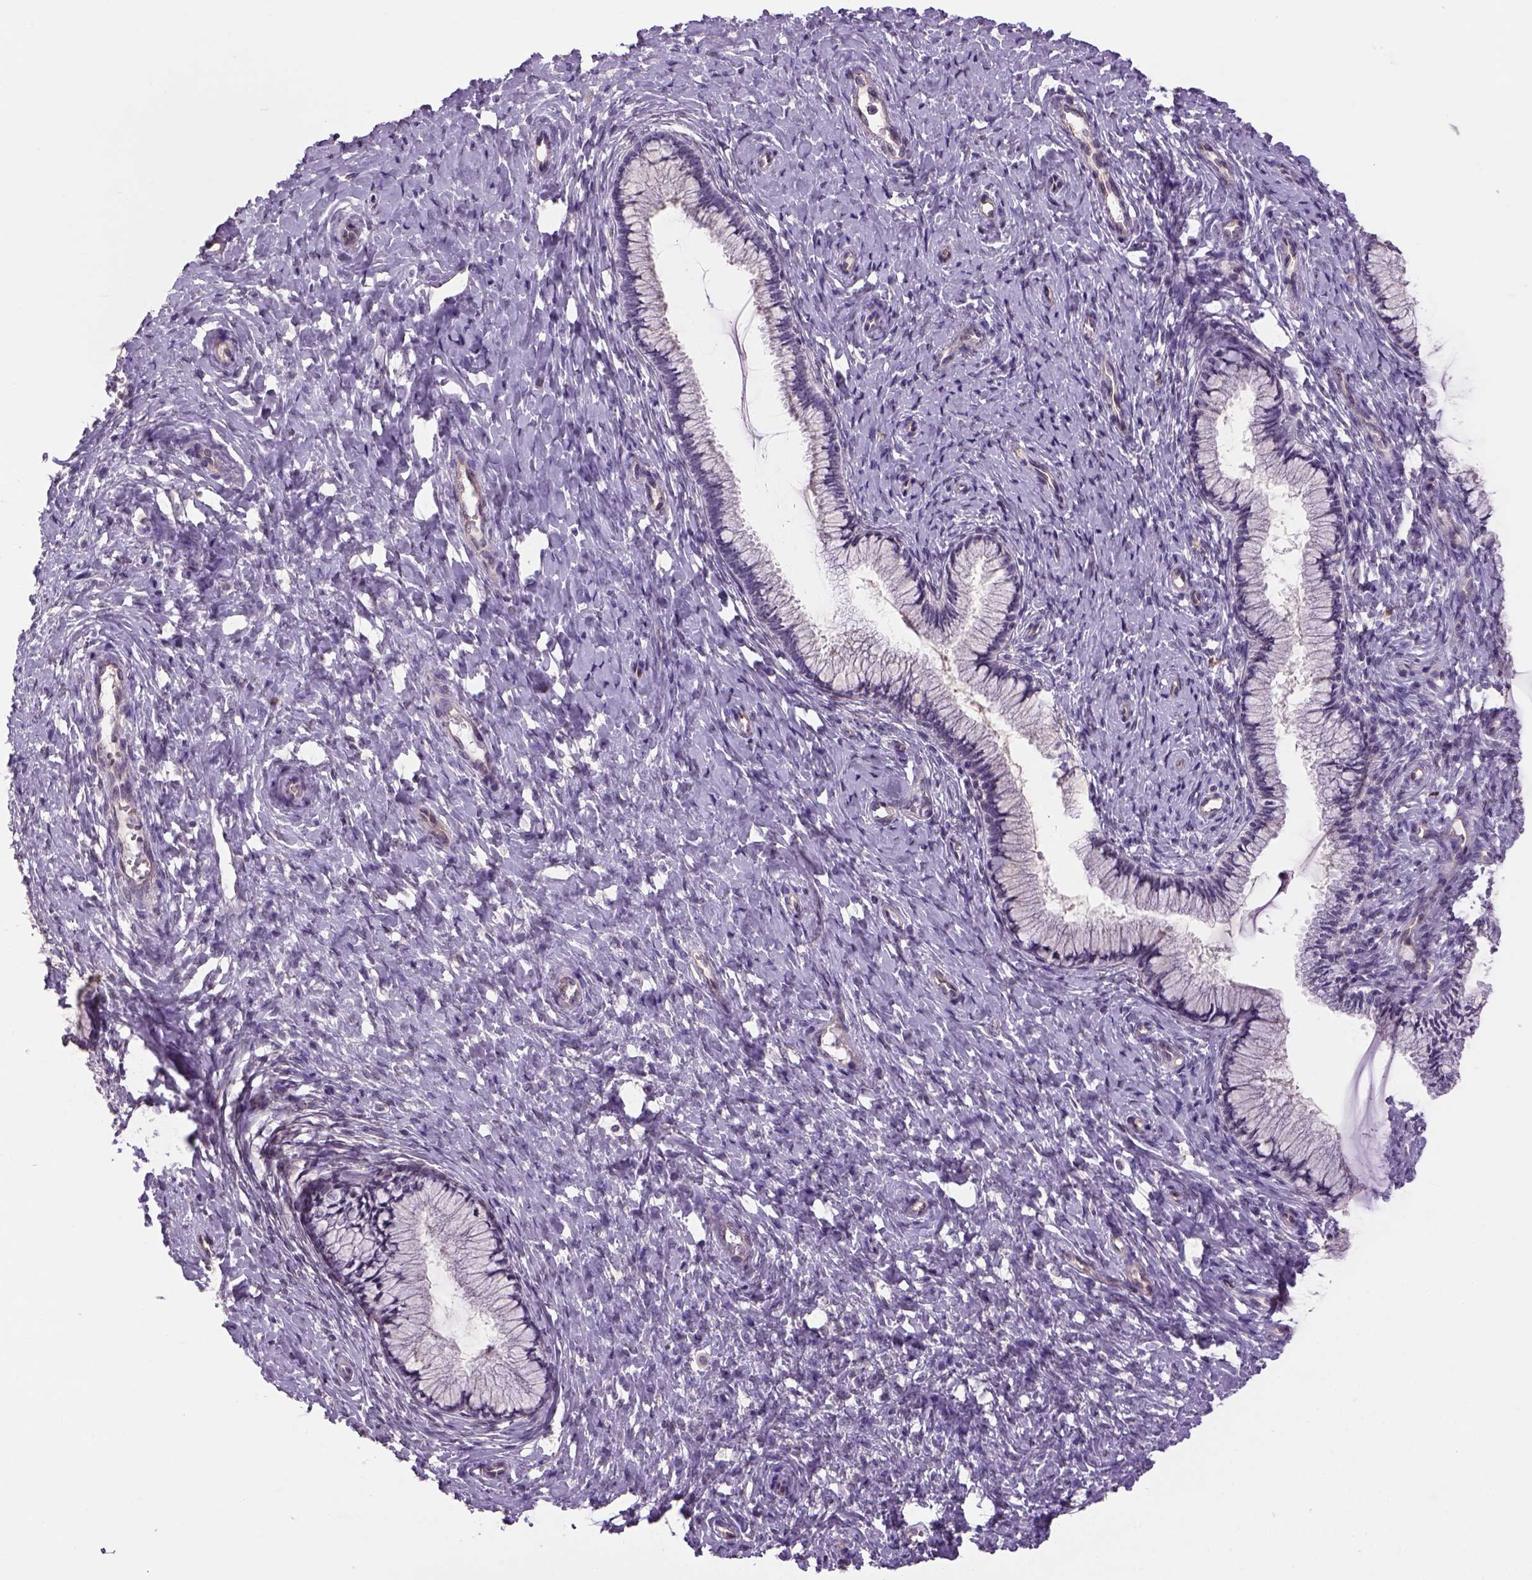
{"staining": {"intensity": "negative", "quantity": "none", "location": "none"}, "tissue": "cervix", "cell_type": "Glandular cells", "image_type": "normal", "snomed": [{"axis": "morphology", "description": "Normal tissue, NOS"}, {"axis": "topography", "description": "Cervix"}], "caption": "Immunohistochemistry (IHC) photomicrograph of unremarkable cervix: cervix stained with DAB (3,3'-diaminobenzidine) shows no significant protein expression in glandular cells.", "gene": "PRRT1", "patient": {"sex": "female", "age": 37}}